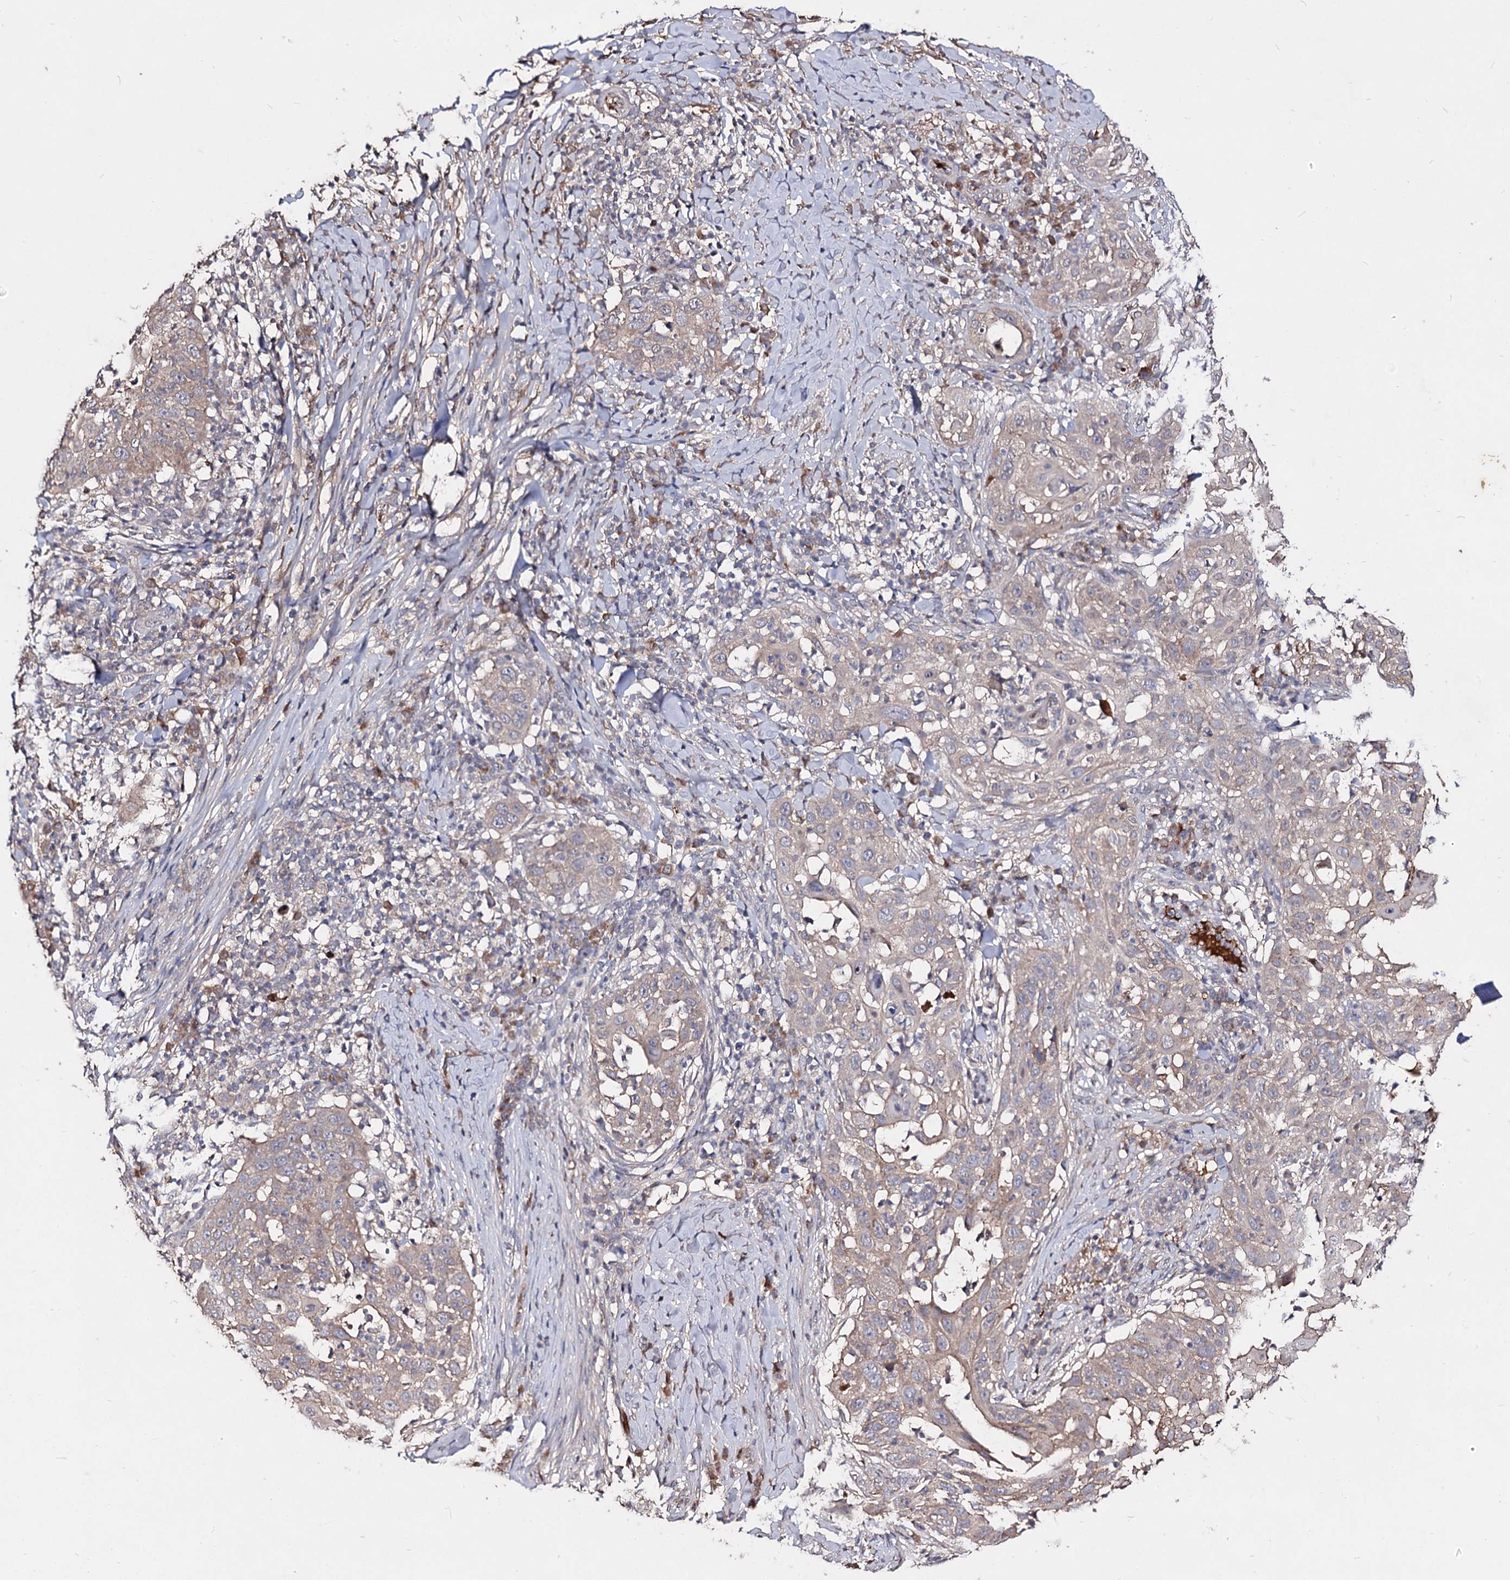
{"staining": {"intensity": "weak", "quantity": ">75%", "location": "cytoplasmic/membranous"}, "tissue": "skin cancer", "cell_type": "Tumor cells", "image_type": "cancer", "snomed": [{"axis": "morphology", "description": "Squamous cell carcinoma, NOS"}, {"axis": "topography", "description": "Skin"}], "caption": "DAB (3,3'-diaminobenzidine) immunohistochemical staining of squamous cell carcinoma (skin) shows weak cytoplasmic/membranous protein expression in approximately >75% of tumor cells.", "gene": "ARFIP2", "patient": {"sex": "female", "age": 44}}